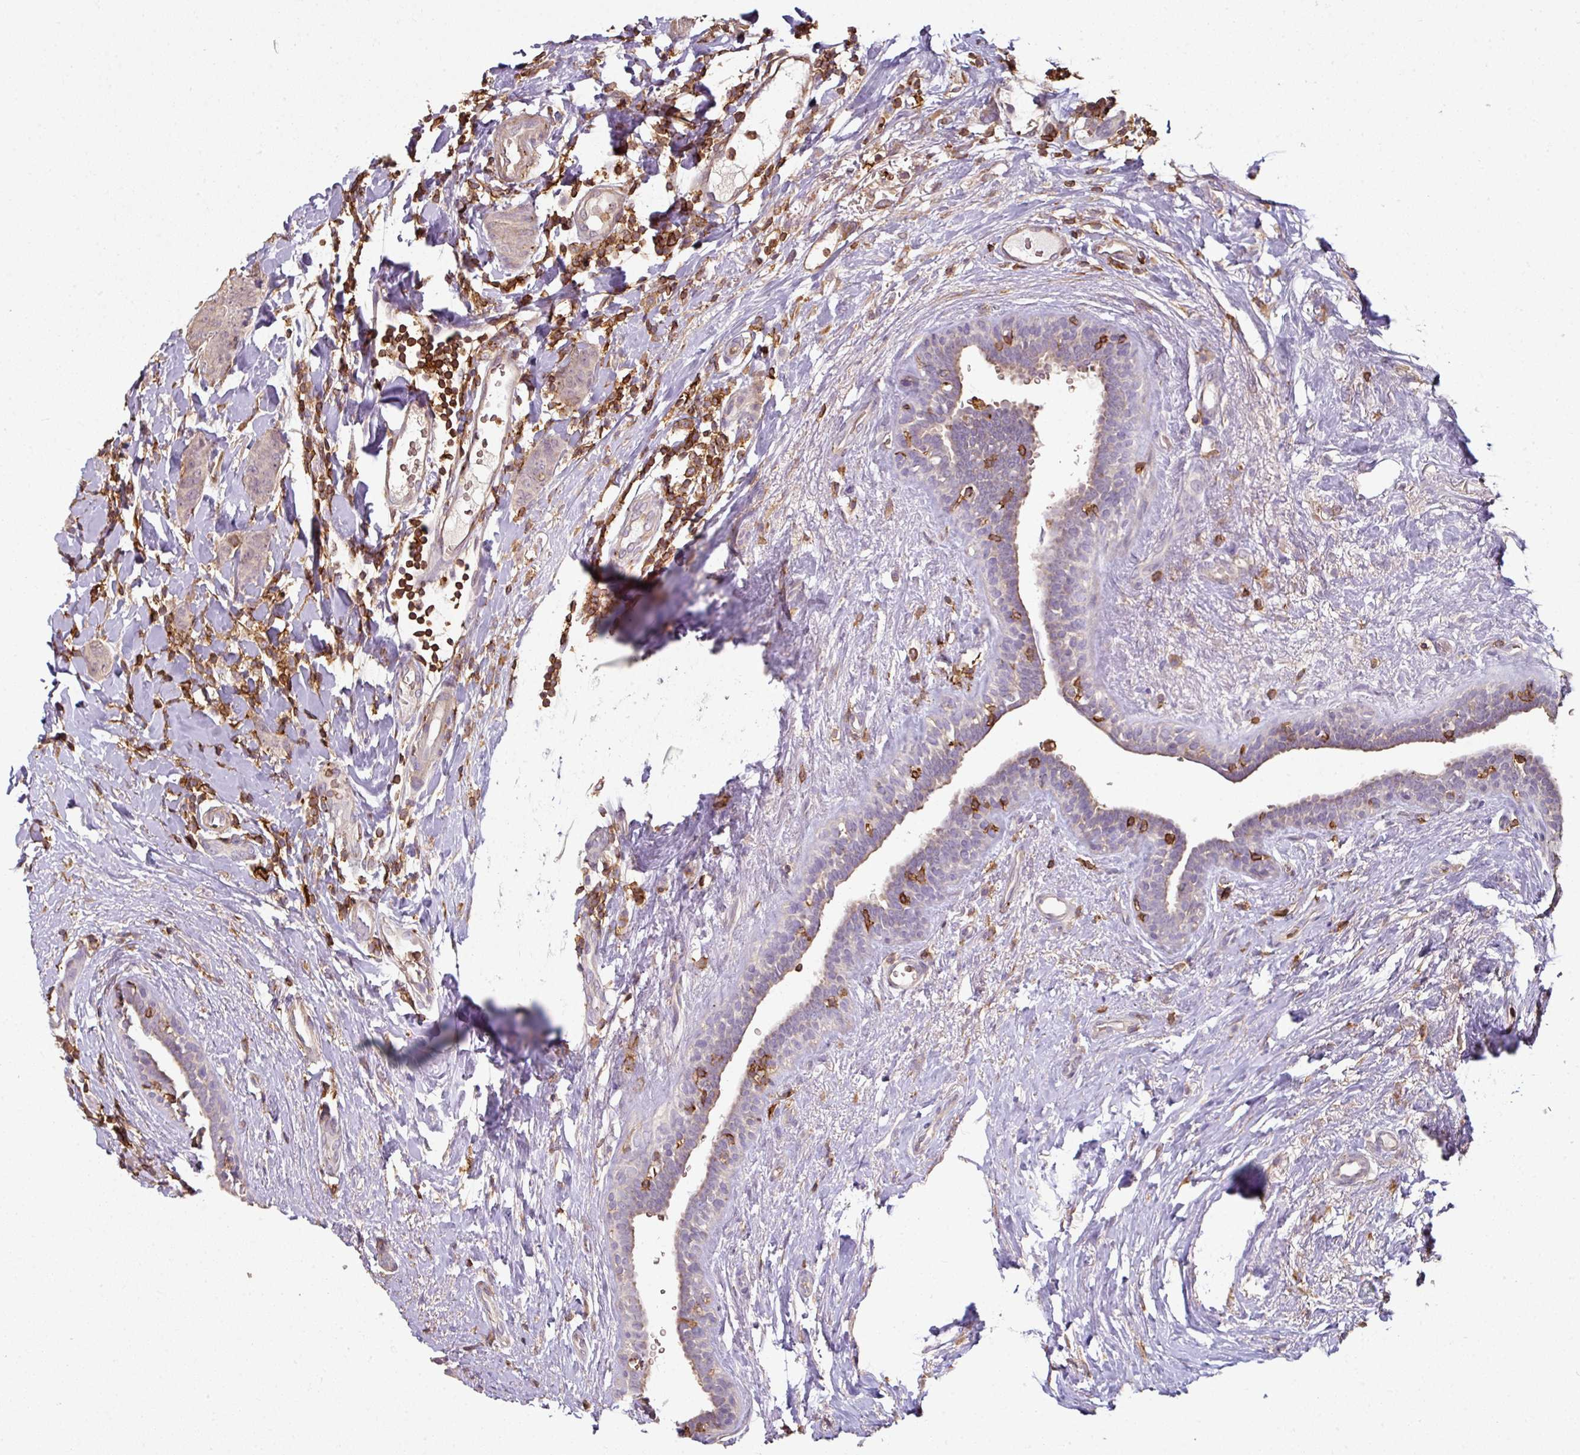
{"staining": {"intensity": "weak", "quantity": "<25%", "location": "cytoplasmic/membranous"}, "tissue": "breast cancer", "cell_type": "Tumor cells", "image_type": "cancer", "snomed": [{"axis": "morphology", "description": "Duct carcinoma"}, {"axis": "topography", "description": "Breast"}], "caption": "IHC photomicrograph of invasive ductal carcinoma (breast) stained for a protein (brown), which exhibits no positivity in tumor cells.", "gene": "OLFML2B", "patient": {"sex": "female", "age": 40}}